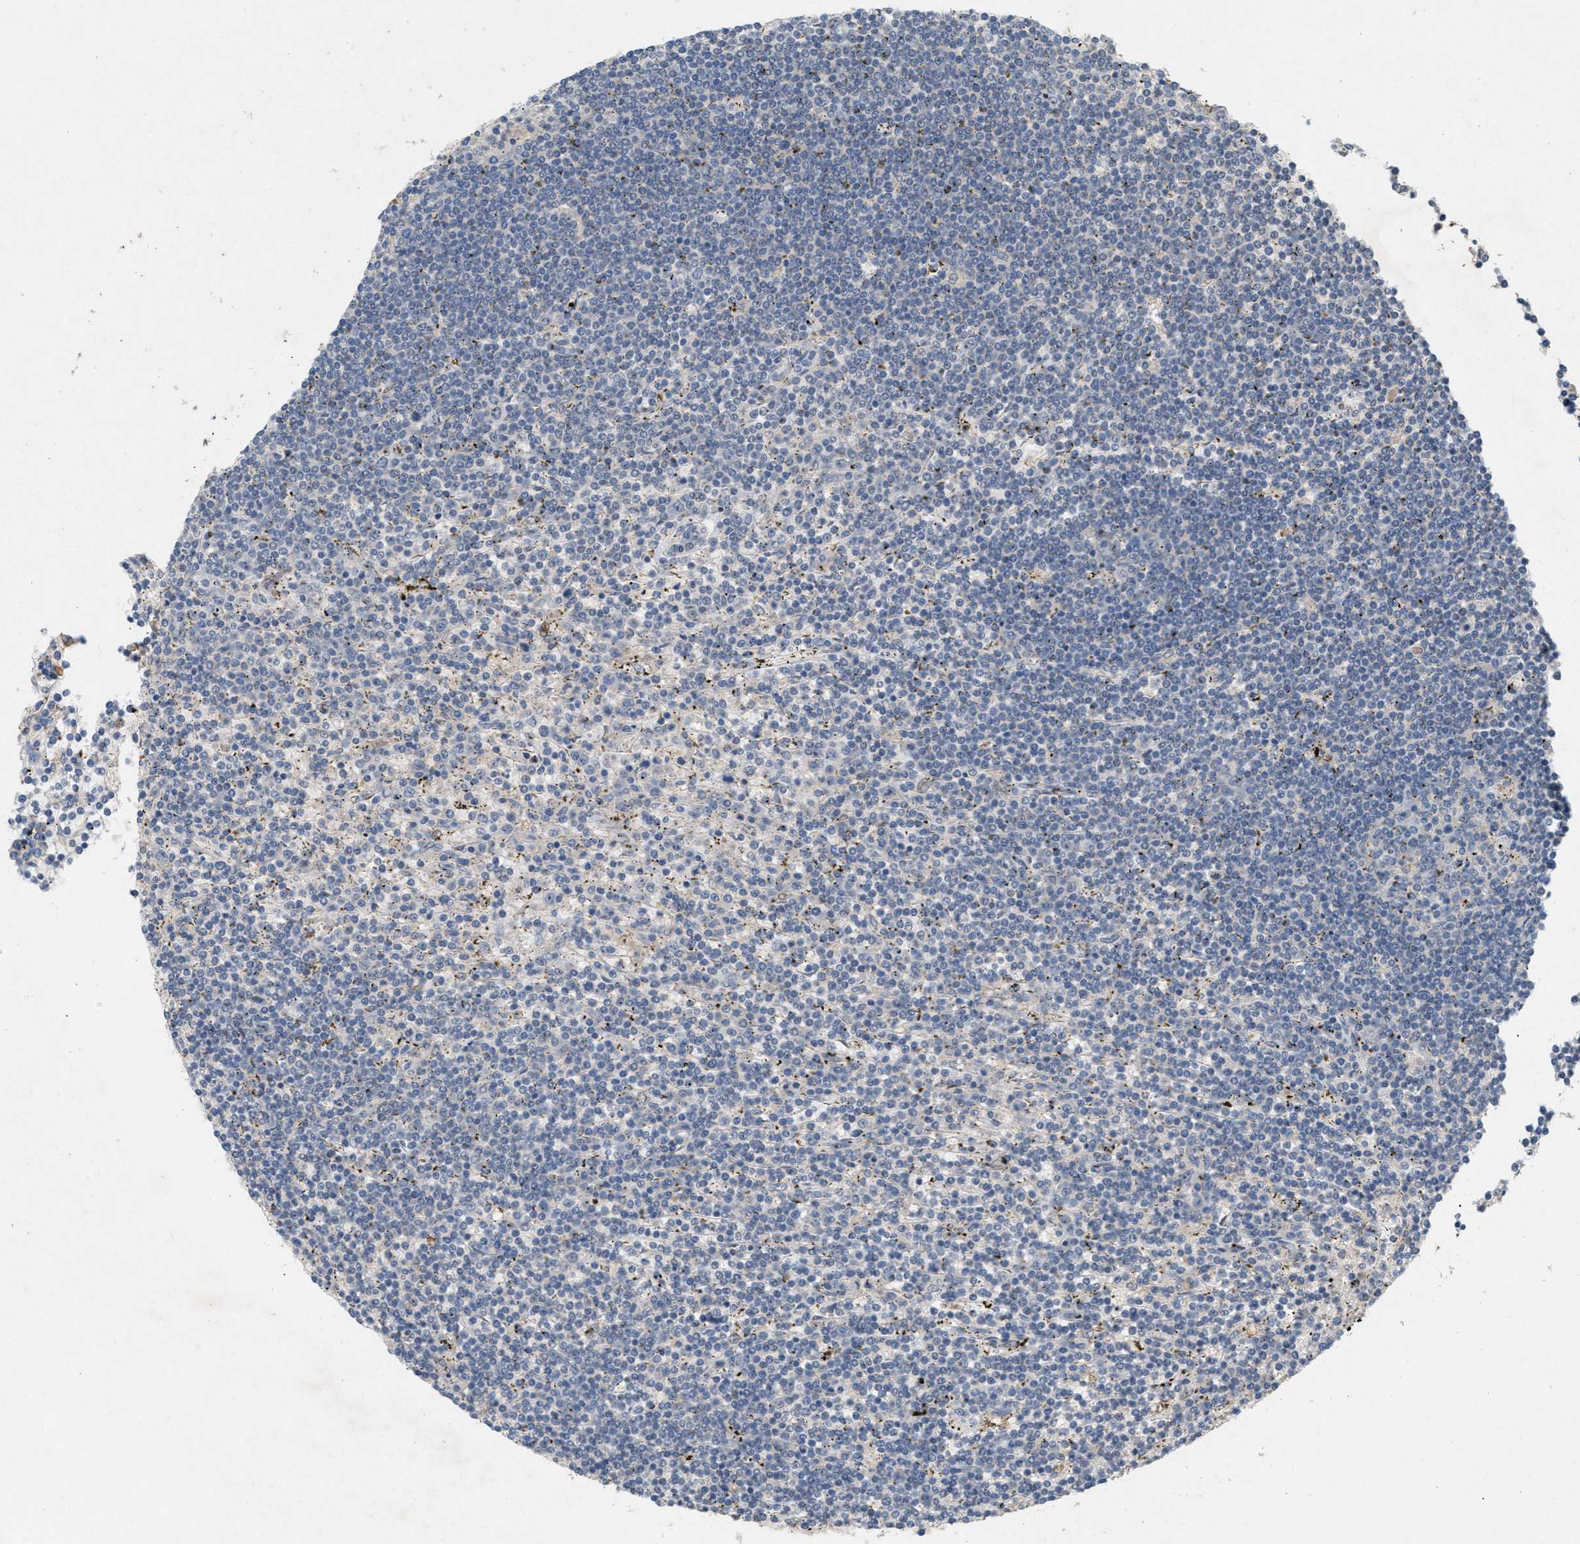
{"staining": {"intensity": "negative", "quantity": "none", "location": "none"}, "tissue": "lymphoma", "cell_type": "Tumor cells", "image_type": "cancer", "snomed": [{"axis": "morphology", "description": "Malignant lymphoma, non-Hodgkin's type, Low grade"}, {"axis": "topography", "description": "Spleen"}], "caption": "Image shows no protein staining in tumor cells of lymphoma tissue. (Stains: DAB (3,3'-diaminobenzidine) immunohistochemistry (IHC) with hematoxylin counter stain, Microscopy: brightfield microscopy at high magnification).", "gene": "DCAF7", "patient": {"sex": "male", "age": 76}}